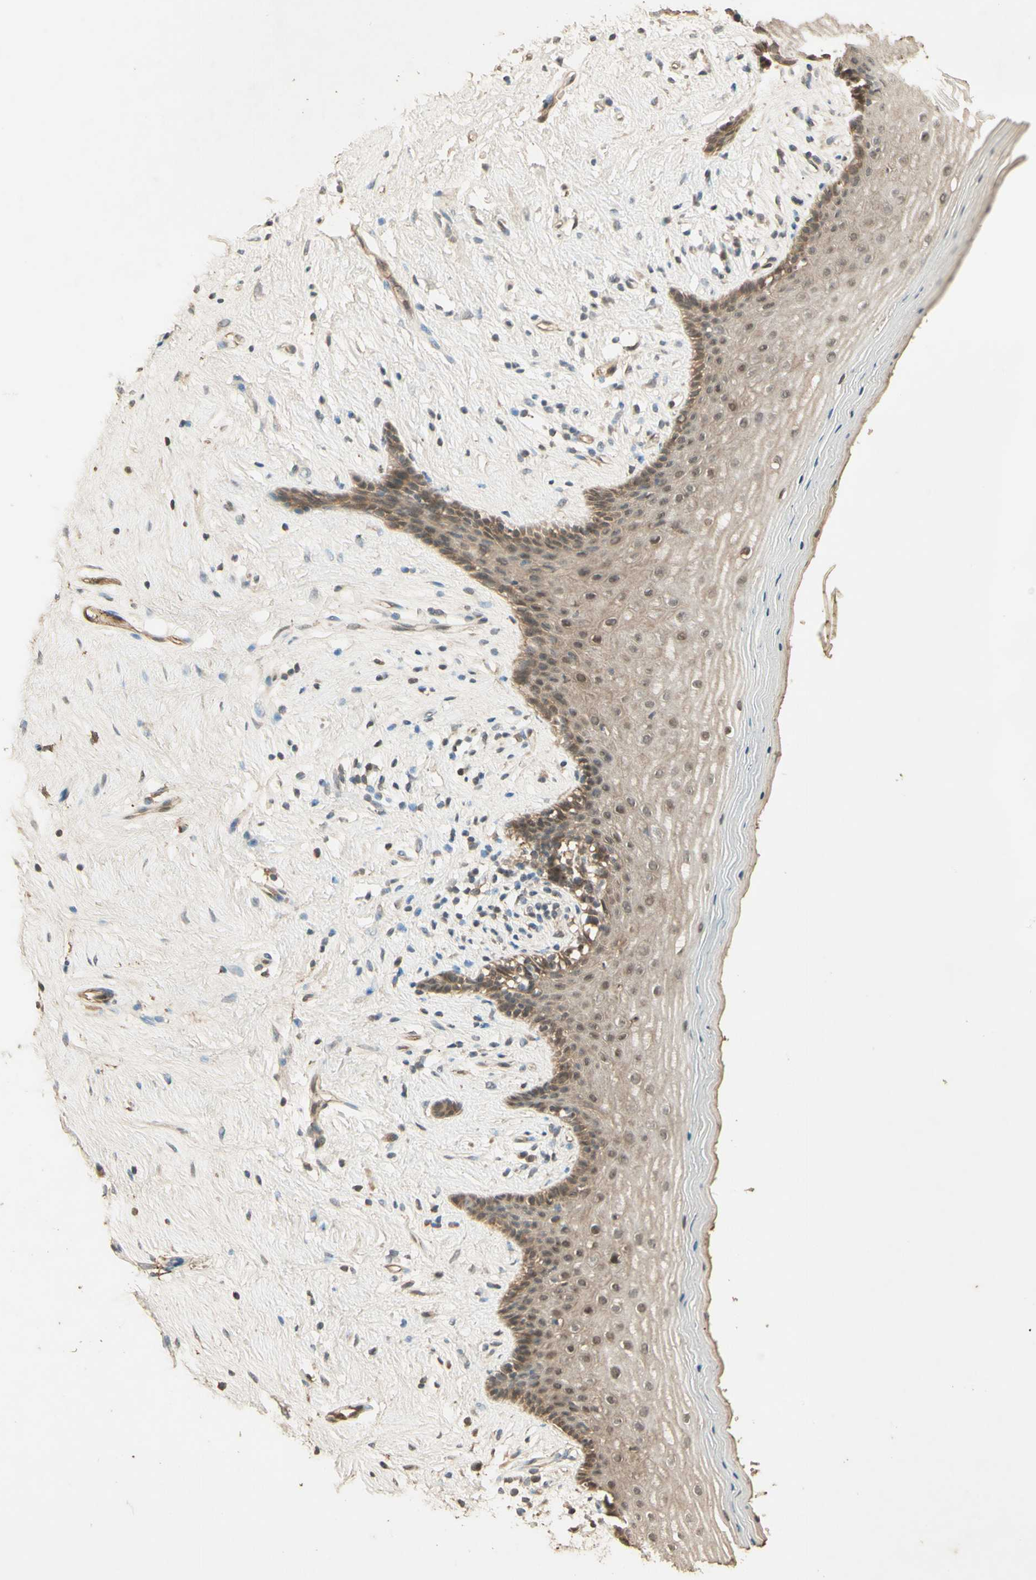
{"staining": {"intensity": "moderate", "quantity": ">75%", "location": "cytoplasmic/membranous"}, "tissue": "vagina", "cell_type": "Squamous epithelial cells", "image_type": "normal", "snomed": [{"axis": "morphology", "description": "Normal tissue, NOS"}, {"axis": "topography", "description": "Vagina"}], "caption": "Immunohistochemistry micrograph of unremarkable vagina stained for a protein (brown), which shows medium levels of moderate cytoplasmic/membranous expression in about >75% of squamous epithelial cells.", "gene": "SMAD9", "patient": {"sex": "female", "age": 44}}